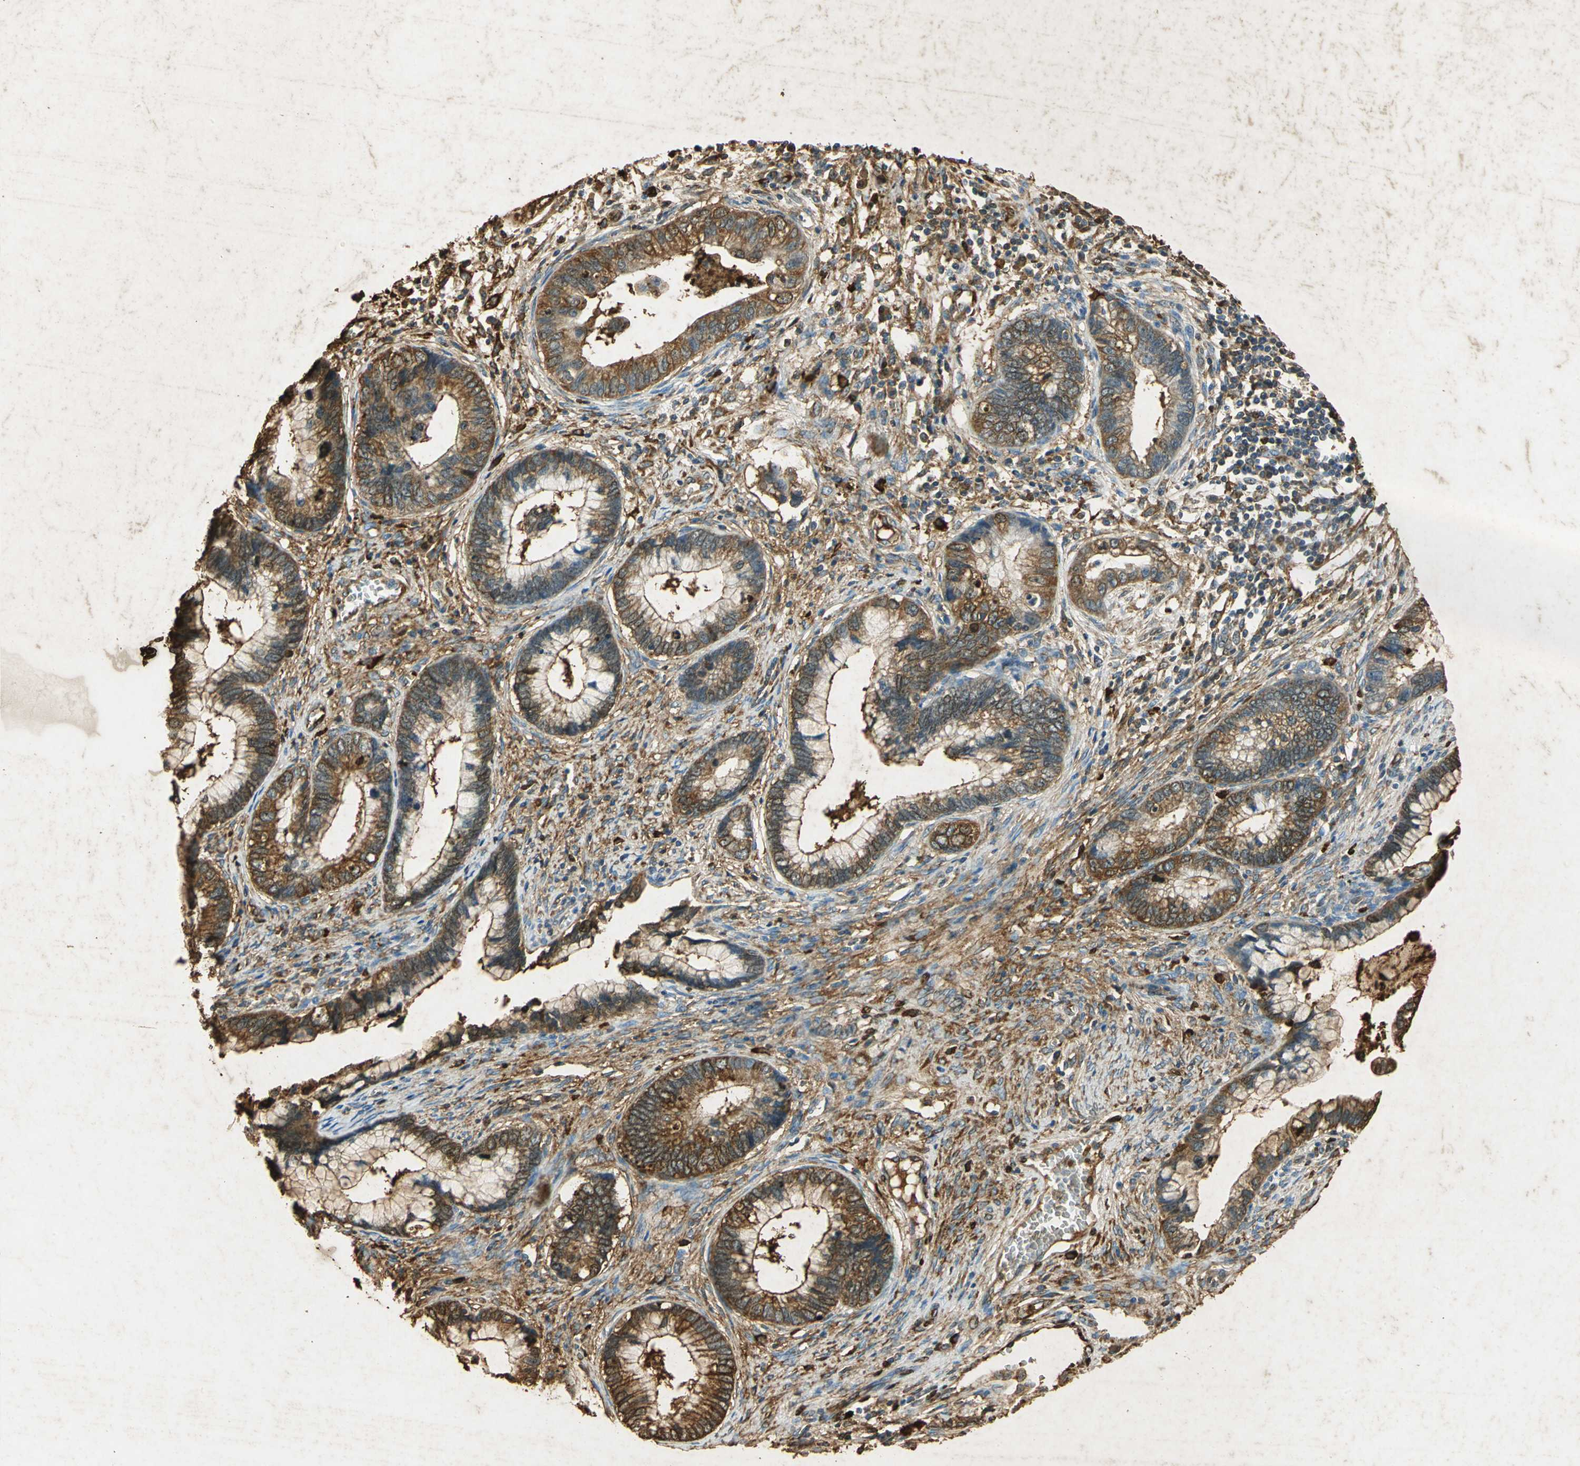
{"staining": {"intensity": "strong", "quantity": ">75%", "location": "cytoplasmic/membranous"}, "tissue": "cervical cancer", "cell_type": "Tumor cells", "image_type": "cancer", "snomed": [{"axis": "morphology", "description": "Adenocarcinoma, NOS"}, {"axis": "topography", "description": "Cervix"}], "caption": "Immunohistochemical staining of human cervical cancer displays high levels of strong cytoplasmic/membranous protein expression in about >75% of tumor cells.", "gene": "ANXA4", "patient": {"sex": "female", "age": 44}}